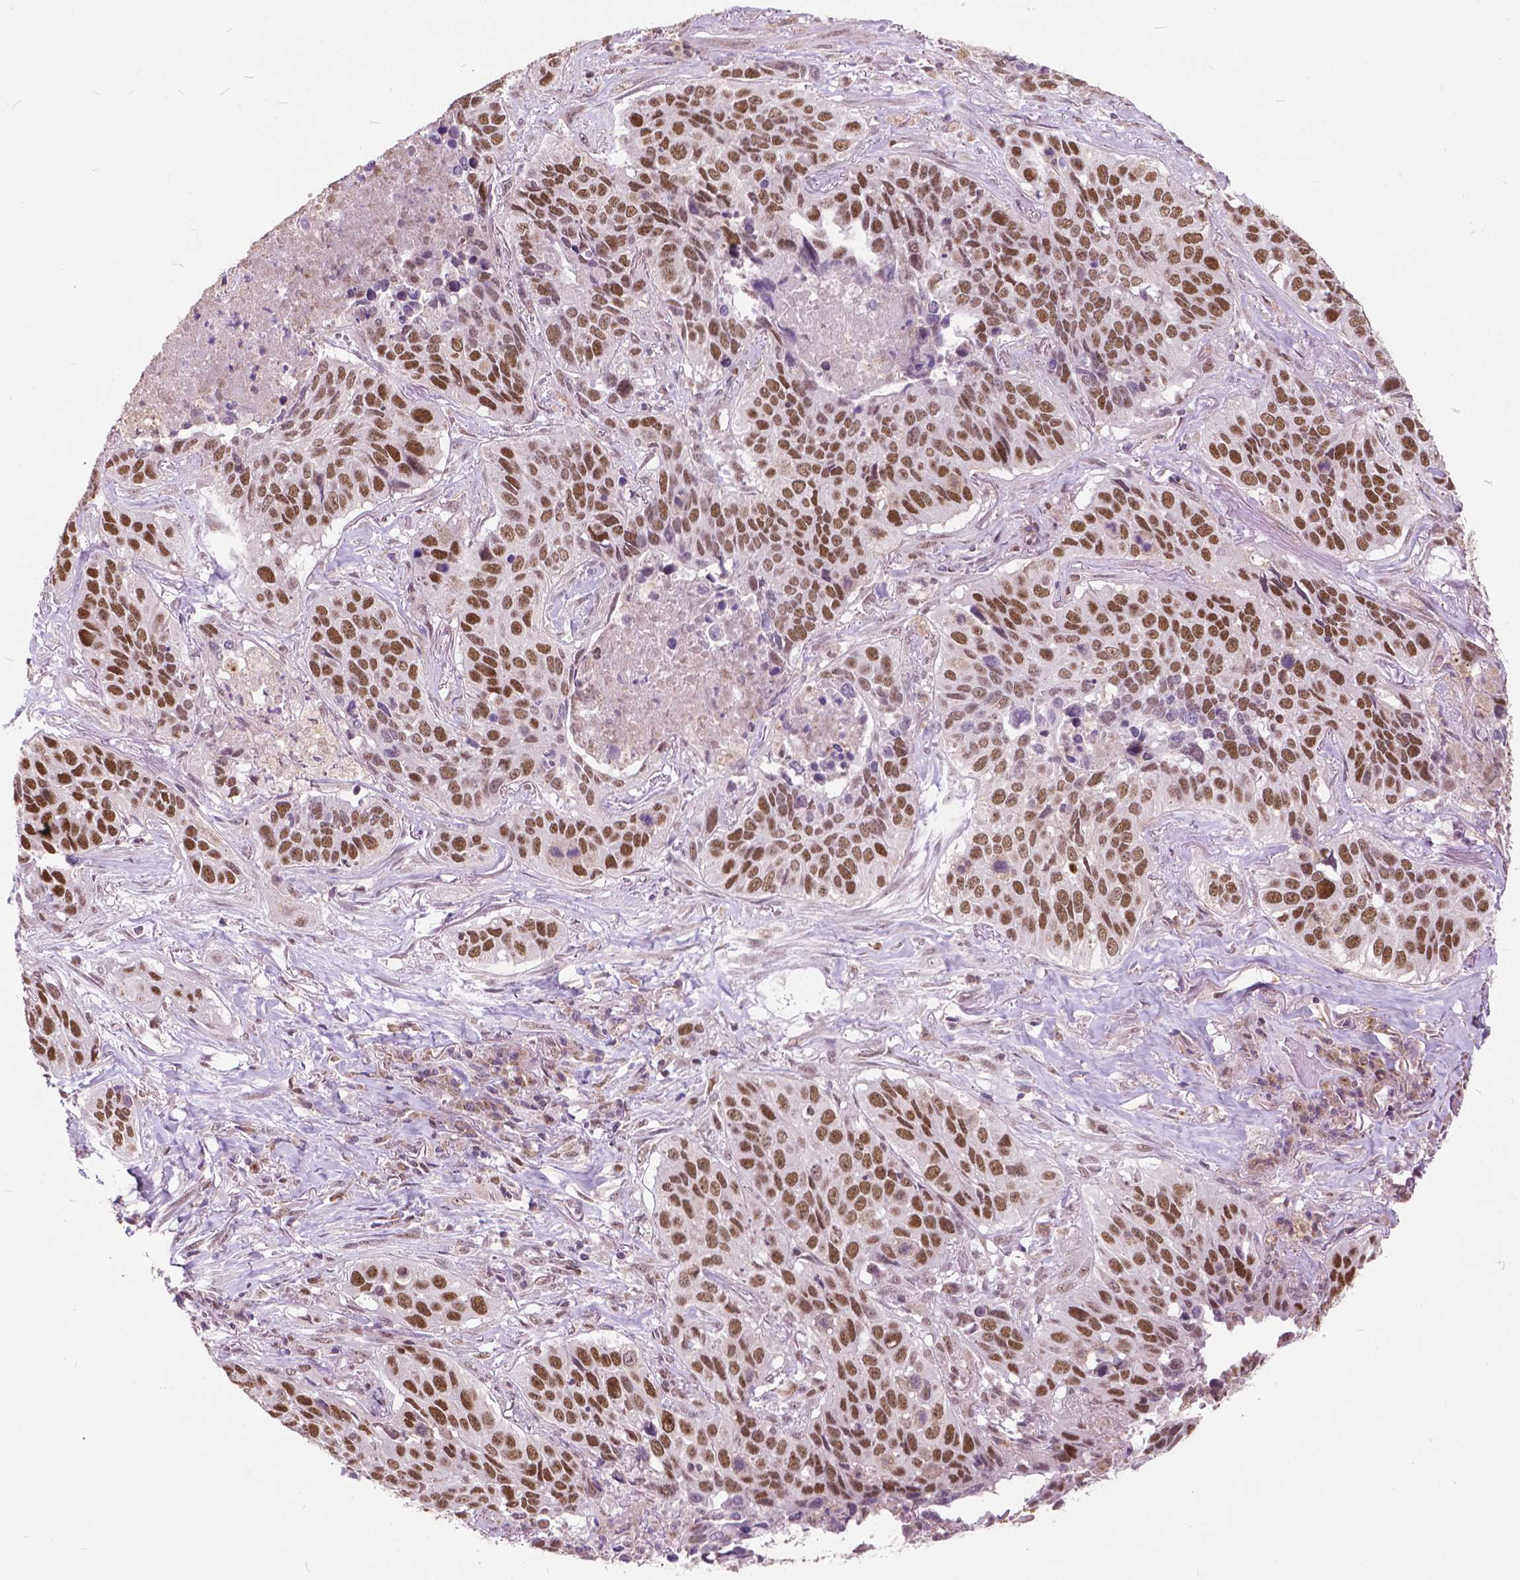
{"staining": {"intensity": "moderate", "quantity": ">75%", "location": "nuclear"}, "tissue": "lung cancer", "cell_type": "Tumor cells", "image_type": "cancer", "snomed": [{"axis": "morphology", "description": "Normal tissue, NOS"}, {"axis": "morphology", "description": "Squamous cell carcinoma, NOS"}, {"axis": "topography", "description": "Bronchus"}, {"axis": "topography", "description": "Lung"}], "caption": "IHC staining of lung squamous cell carcinoma, which reveals medium levels of moderate nuclear positivity in about >75% of tumor cells indicating moderate nuclear protein expression. The staining was performed using DAB (3,3'-diaminobenzidine) (brown) for protein detection and nuclei were counterstained in hematoxylin (blue).", "gene": "MSH2", "patient": {"sex": "male", "age": 64}}